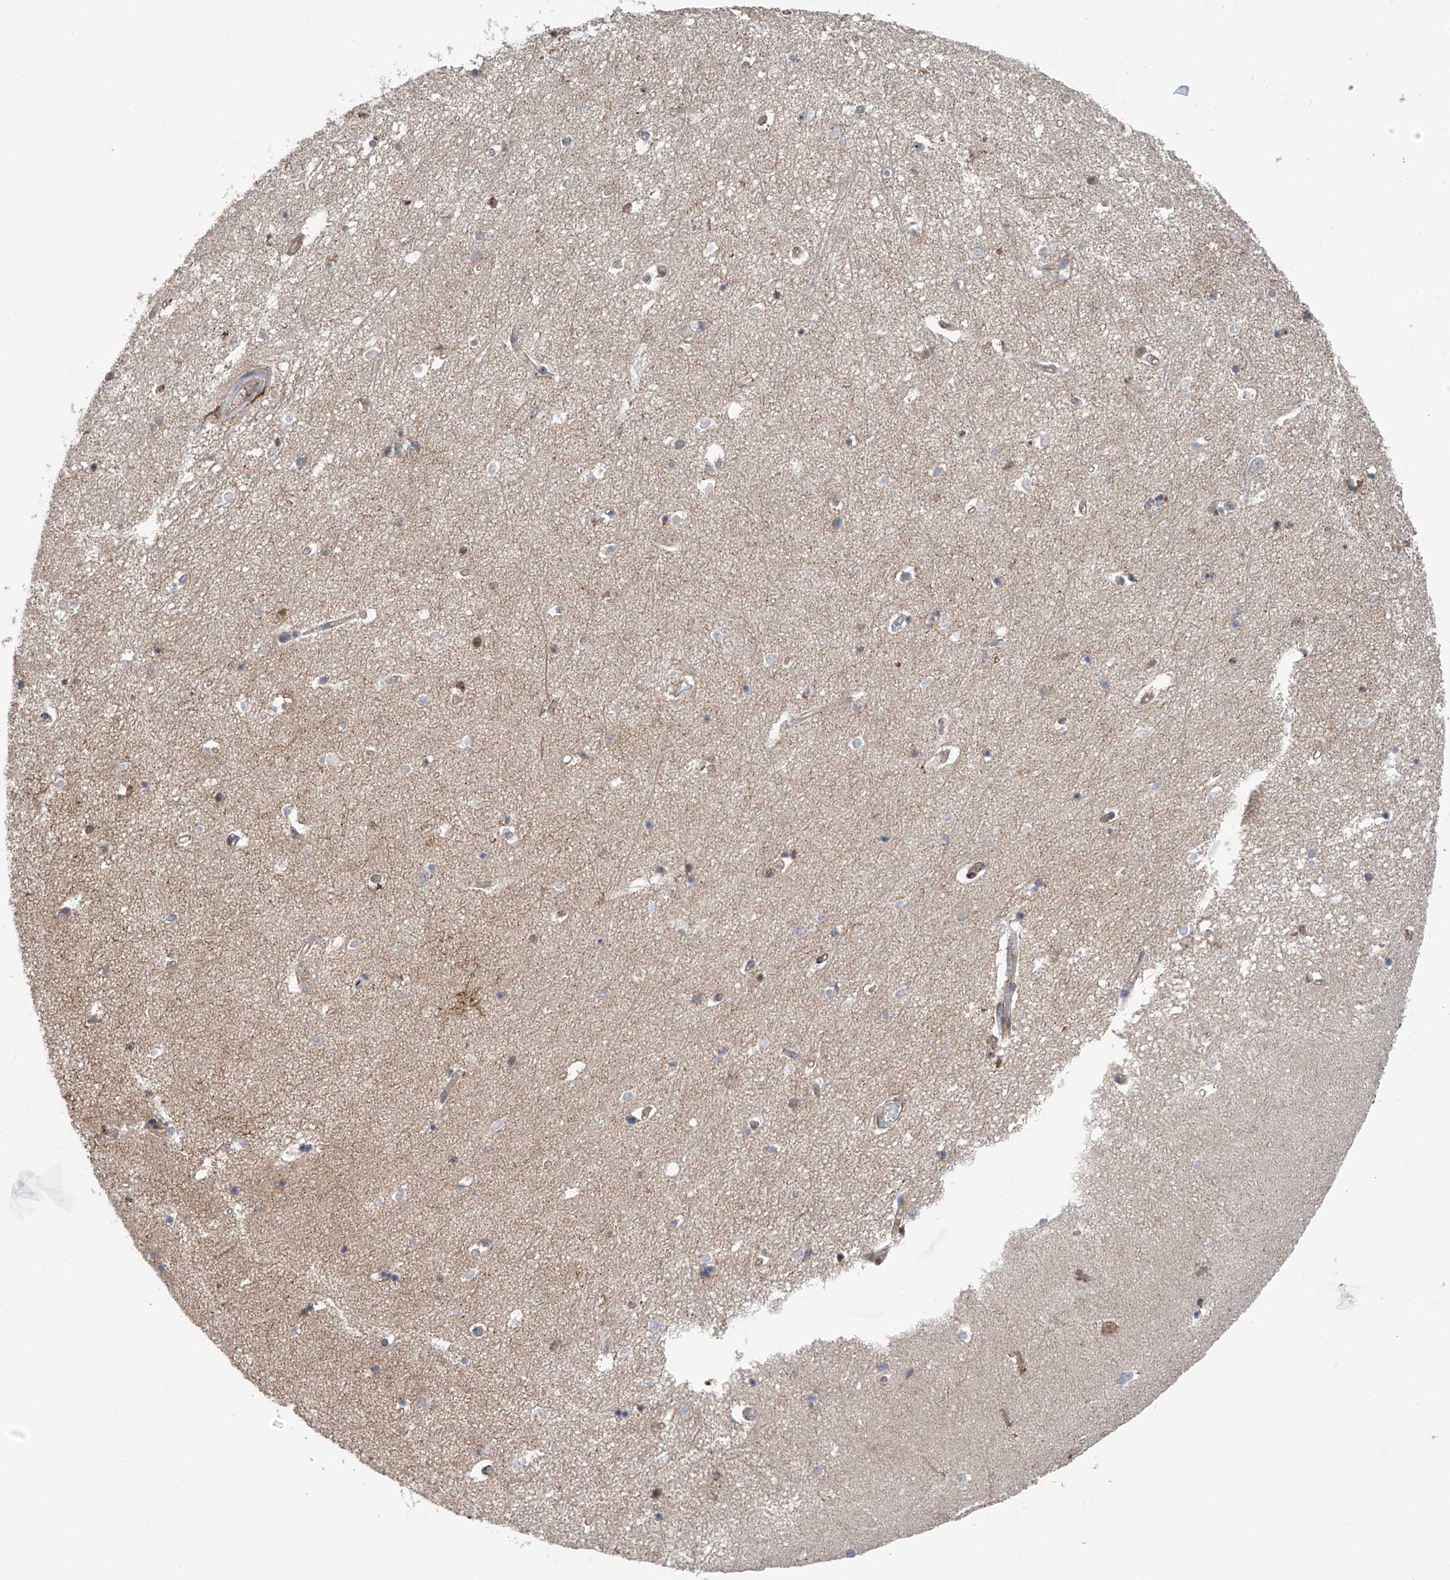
{"staining": {"intensity": "weak", "quantity": "<25%", "location": "cytoplasmic/membranous,nuclear"}, "tissue": "hippocampus", "cell_type": "Glial cells", "image_type": "normal", "snomed": [{"axis": "morphology", "description": "Normal tissue, NOS"}, {"axis": "topography", "description": "Hippocampus"}], "caption": "High power microscopy photomicrograph of an IHC histopathology image of normal hippocampus, revealing no significant expression in glial cells.", "gene": "CHPF", "patient": {"sex": "female", "age": 64}}